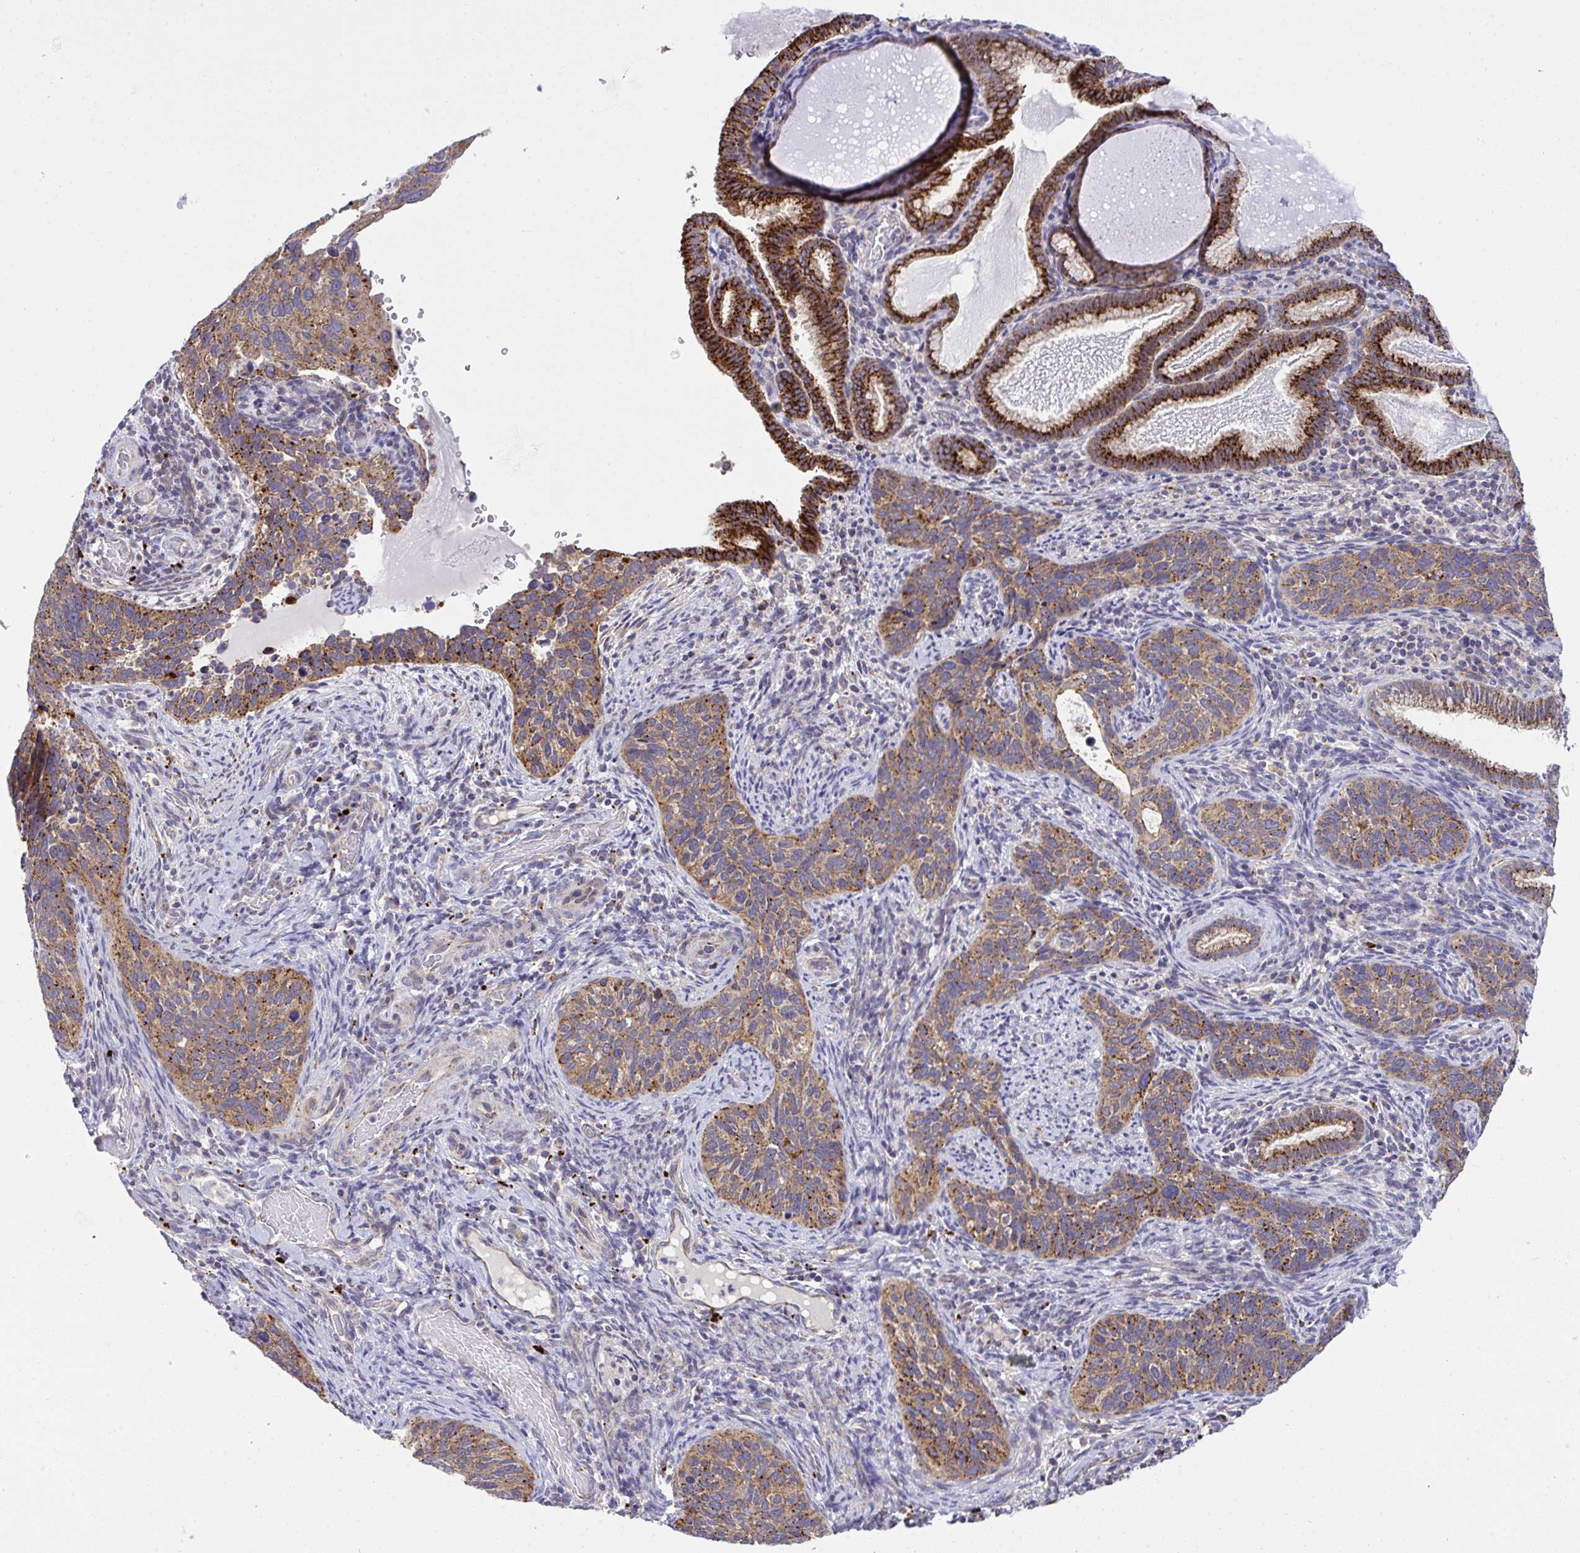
{"staining": {"intensity": "moderate", "quantity": ">75%", "location": "cytoplasmic/membranous"}, "tissue": "cervical cancer", "cell_type": "Tumor cells", "image_type": "cancer", "snomed": [{"axis": "morphology", "description": "Squamous cell carcinoma, NOS"}, {"axis": "topography", "description": "Cervix"}], "caption": "A histopathology image of squamous cell carcinoma (cervical) stained for a protein exhibits moderate cytoplasmic/membranous brown staining in tumor cells.", "gene": "XAF1", "patient": {"sex": "female", "age": 51}}